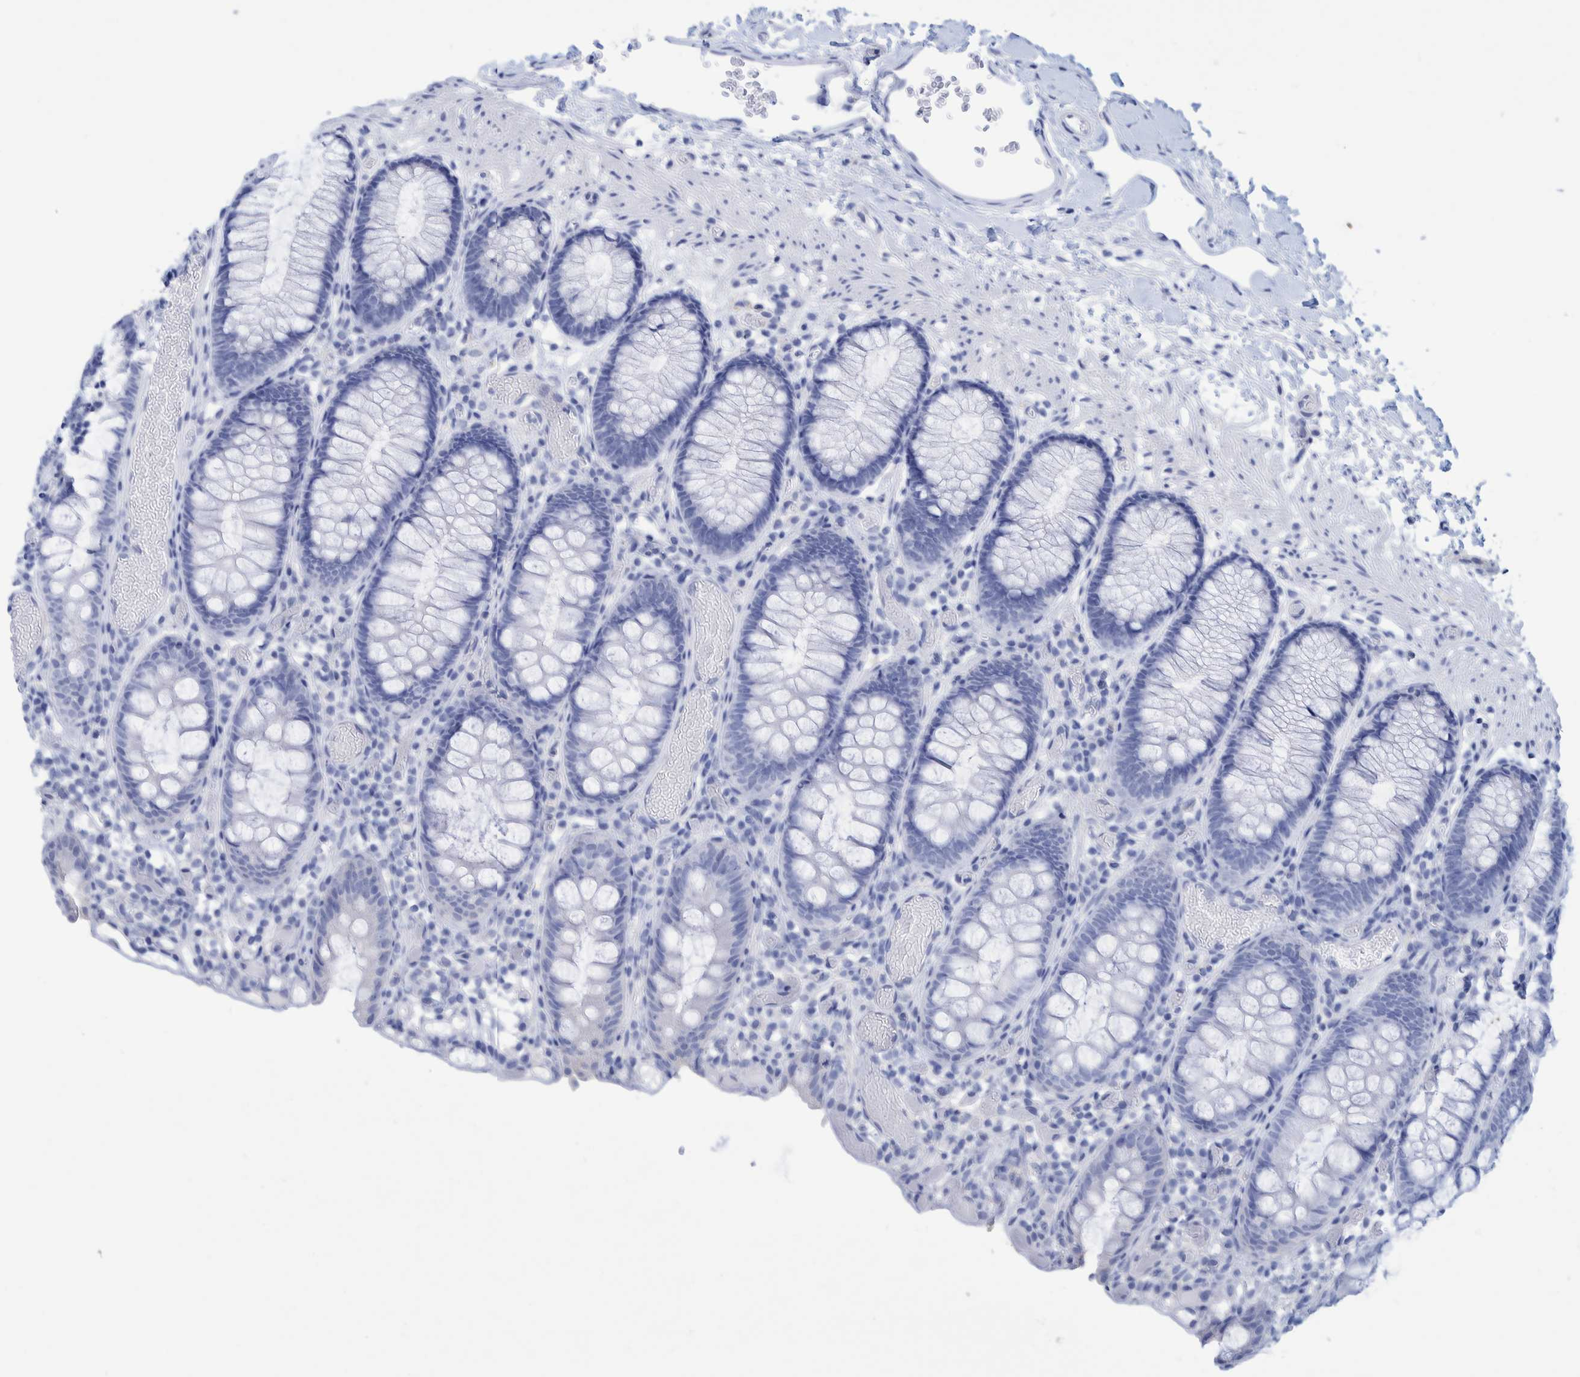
{"staining": {"intensity": "negative", "quantity": "none", "location": "none"}, "tissue": "colon", "cell_type": "Endothelial cells", "image_type": "normal", "snomed": [{"axis": "morphology", "description": "Normal tissue, NOS"}, {"axis": "topography", "description": "Colon"}], "caption": "Immunohistochemical staining of normal colon shows no significant expression in endothelial cells.", "gene": "PERP", "patient": {"sex": "male", "age": 14}}